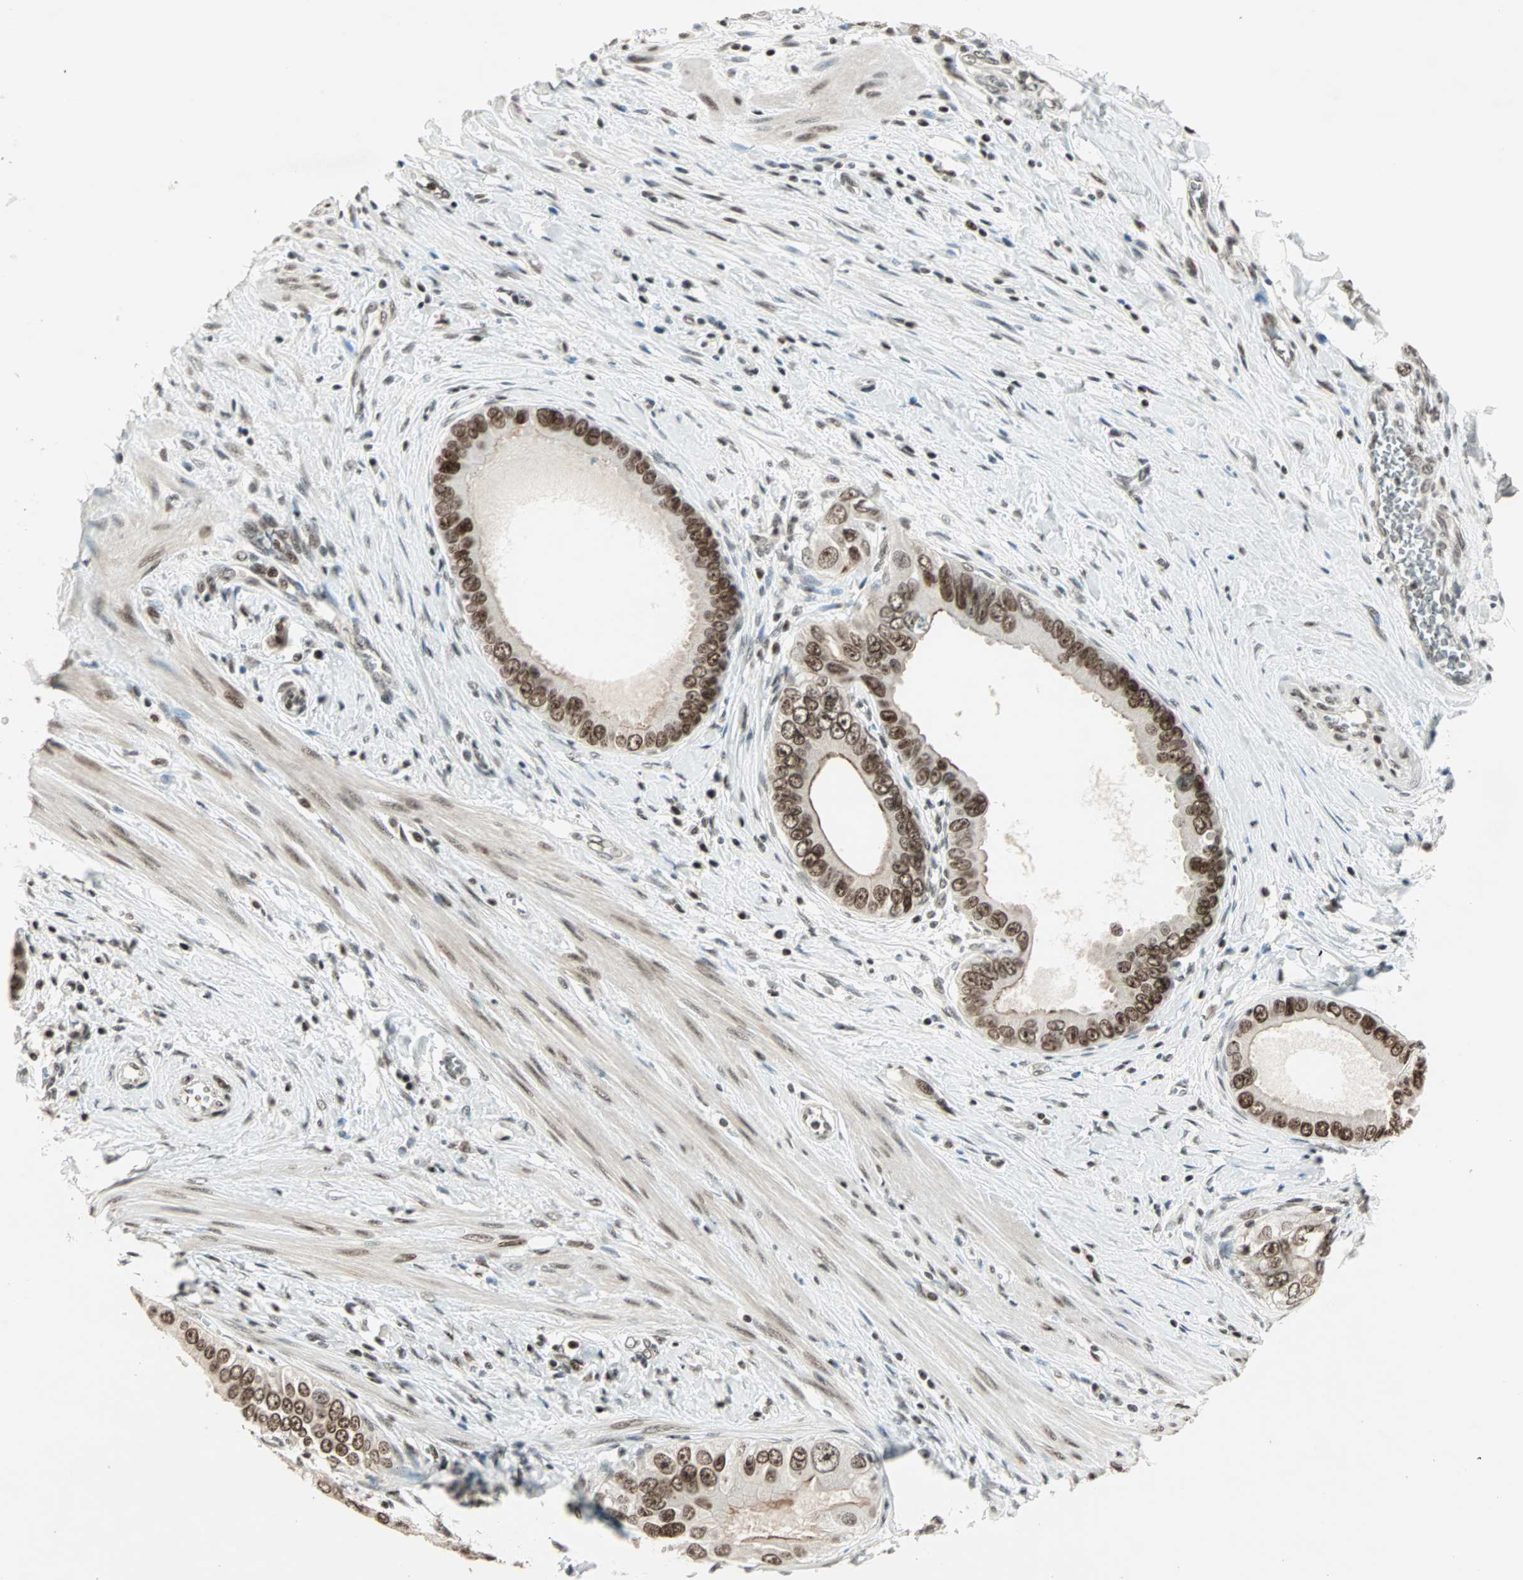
{"staining": {"intensity": "moderate", "quantity": ">75%", "location": "nuclear"}, "tissue": "pancreatic cancer", "cell_type": "Tumor cells", "image_type": "cancer", "snomed": [{"axis": "morphology", "description": "Normal tissue, NOS"}, {"axis": "topography", "description": "Lymph node"}], "caption": "Protein staining shows moderate nuclear positivity in approximately >75% of tumor cells in pancreatic cancer. The protein of interest is stained brown, and the nuclei are stained in blue (DAB IHC with brightfield microscopy, high magnification).", "gene": "MDC1", "patient": {"sex": "male", "age": 50}}